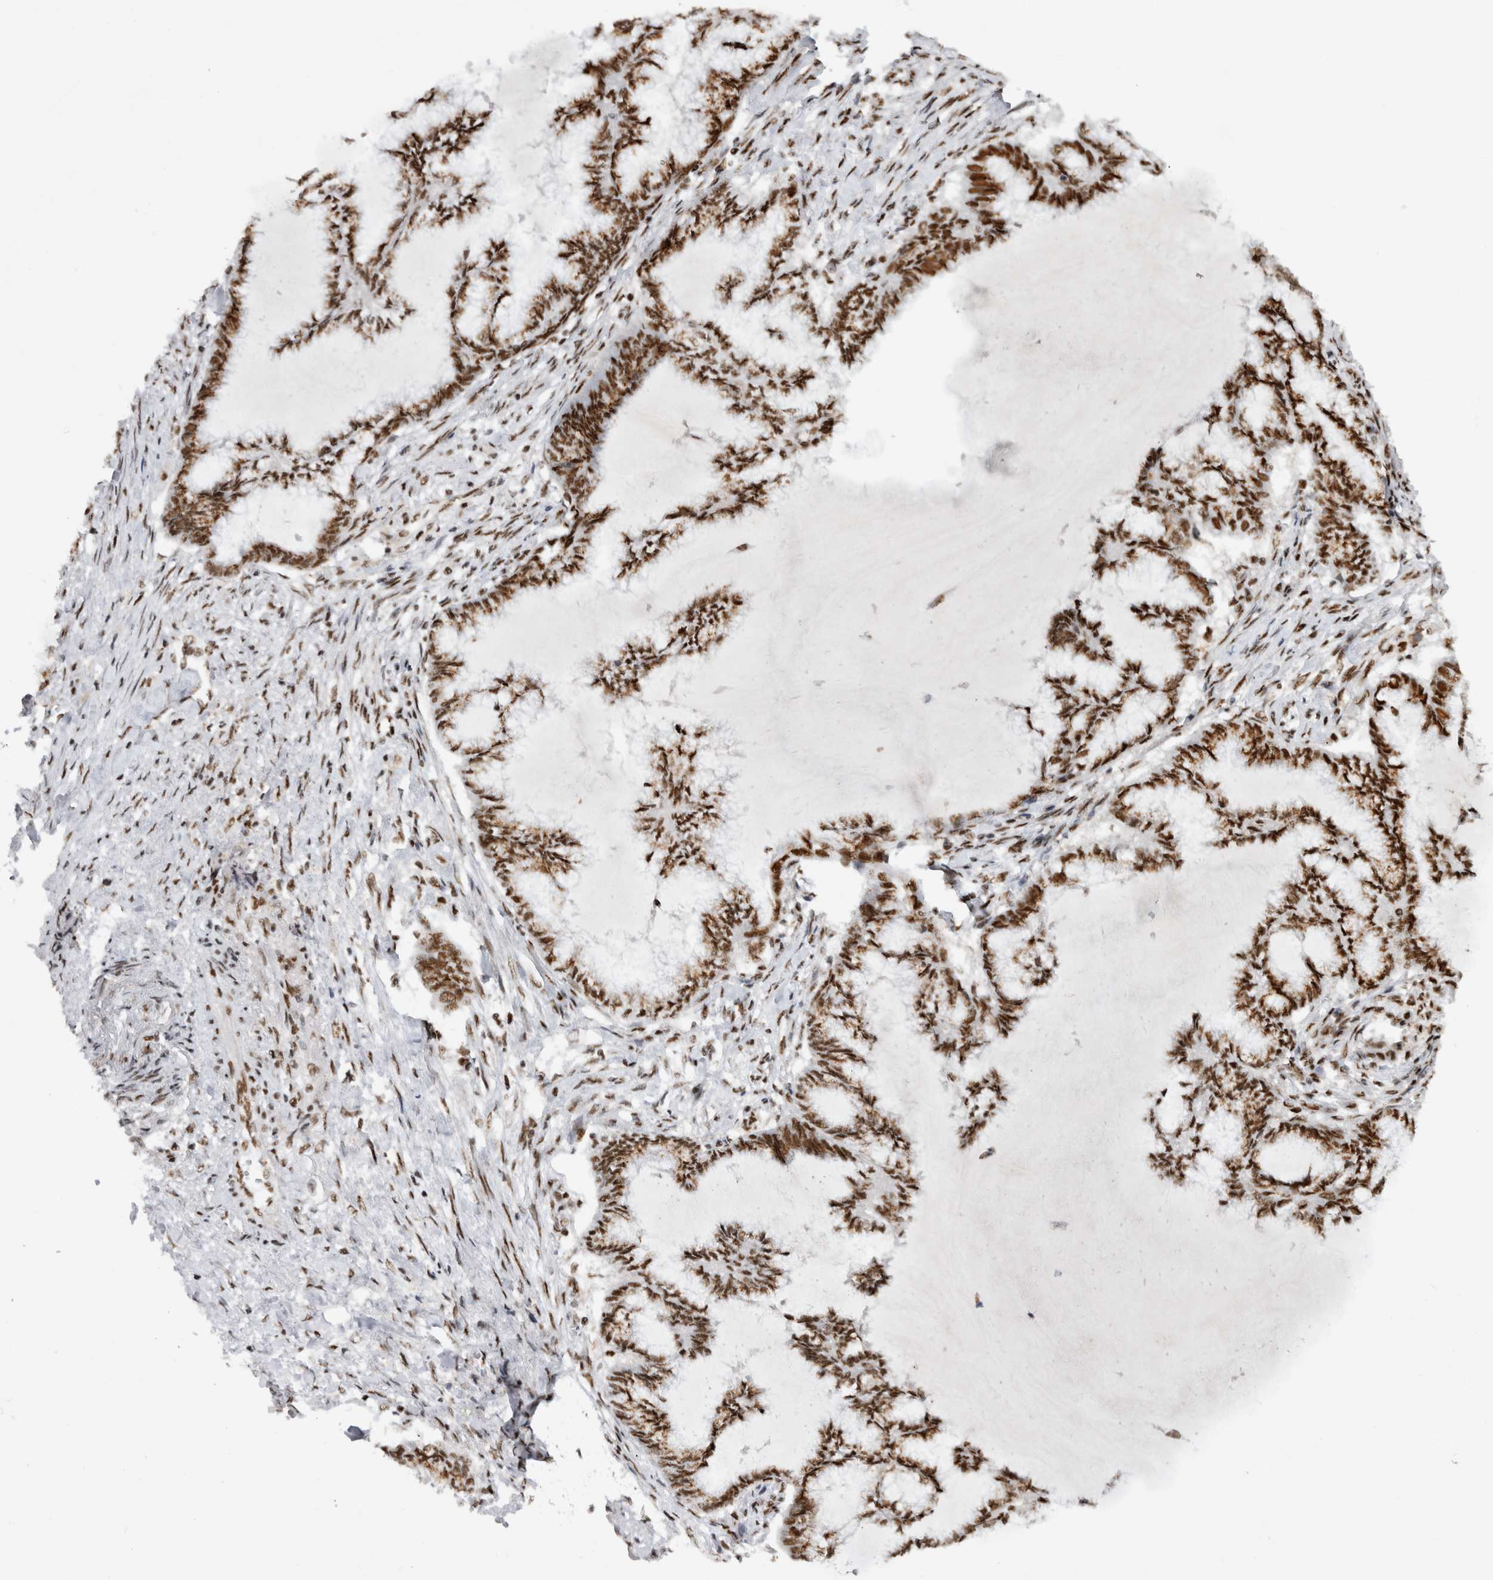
{"staining": {"intensity": "strong", "quantity": ">75%", "location": "cytoplasmic/membranous,nuclear"}, "tissue": "endometrial cancer", "cell_type": "Tumor cells", "image_type": "cancer", "snomed": [{"axis": "morphology", "description": "Adenocarcinoma, NOS"}, {"axis": "topography", "description": "Endometrium"}], "caption": "A brown stain labels strong cytoplasmic/membranous and nuclear staining of a protein in endometrial cancer (adenocarcinoma) tumor cells.", "gene": "EYA2", "patient": {"sex": "female", "age": 86}}